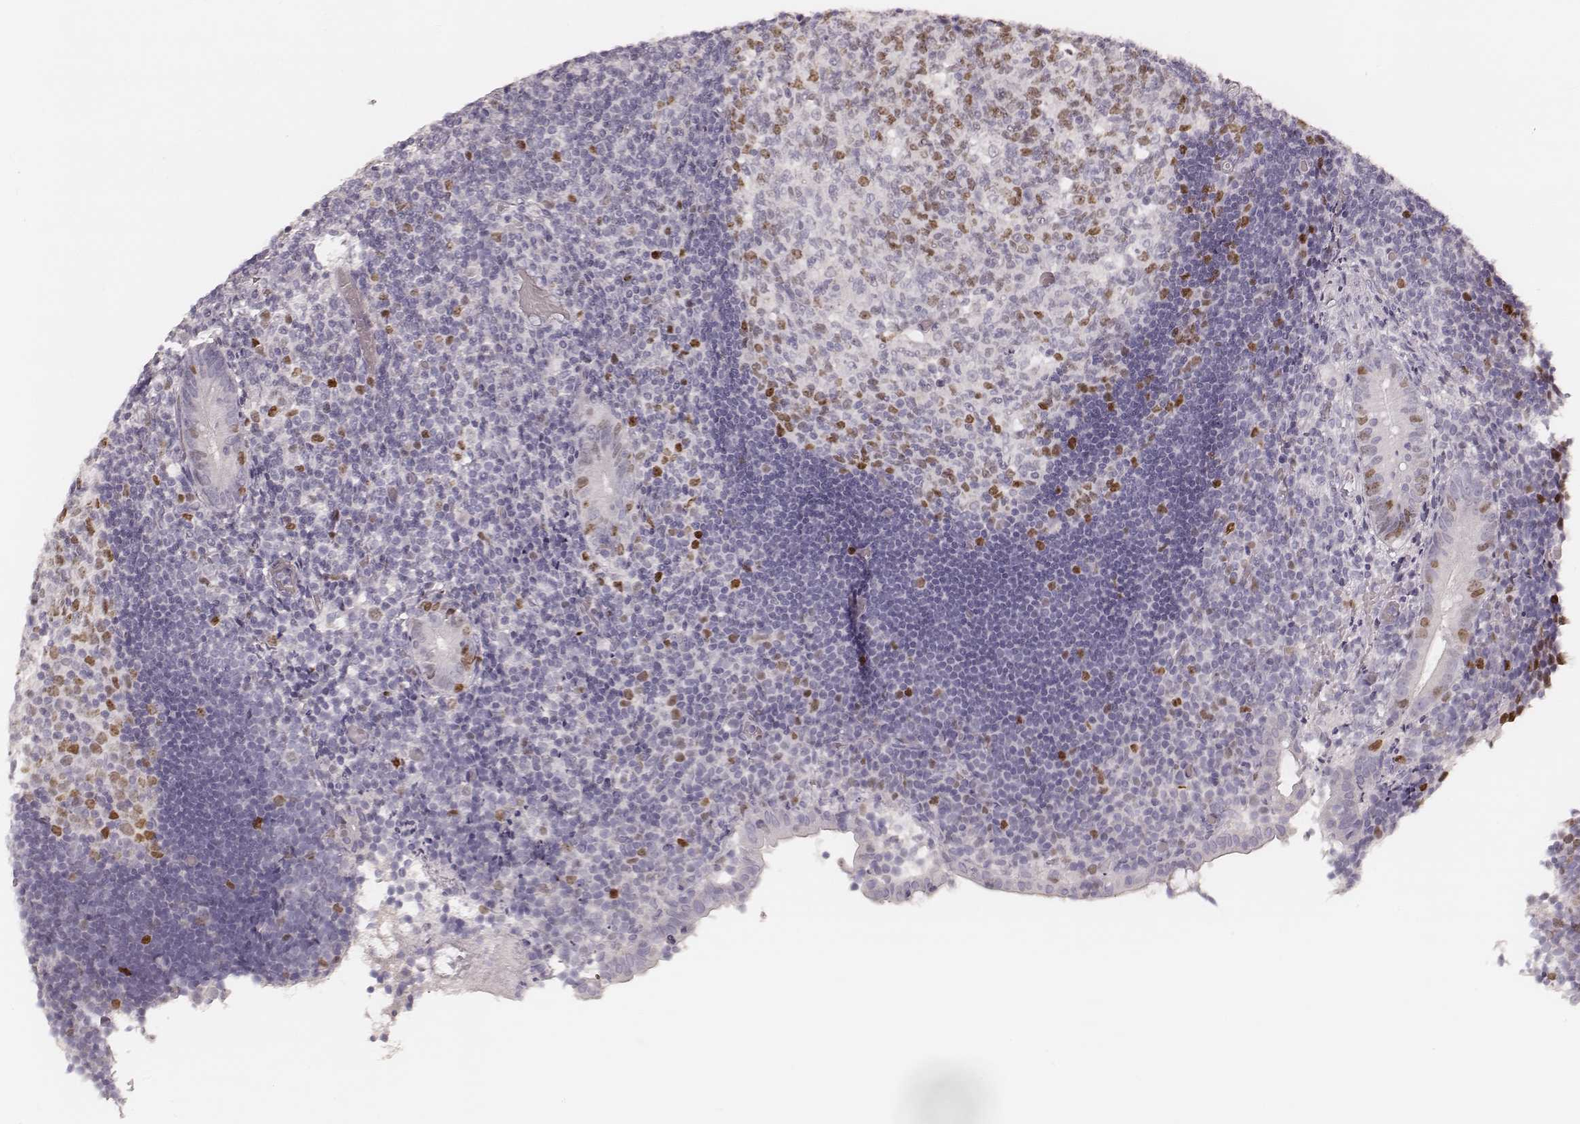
{"staining": {"intensity": "moderate", "quantity": "<25%", "location": "nuclear"}, "tissue": "appendix", "cell_type": "Glandular cells", "image_type": "normal", "snomed": [{"axis": "morphology", "description": "Normal tissue, NOS"}, {"axis": "topography", "description": "Appendix"}], "caption": "Immunohistochemical staining of normal appendix reveals moderate nuclear protein positivity in about <25% of glandular cells. The staining was performed using DAB (3,3'-diaminobenzidine), with brown indicating positive protein expression. Nuclei are stained blue with hematoxylin.", "gene": "TEX37", "patient": {"sex": "female", "age": 32}}